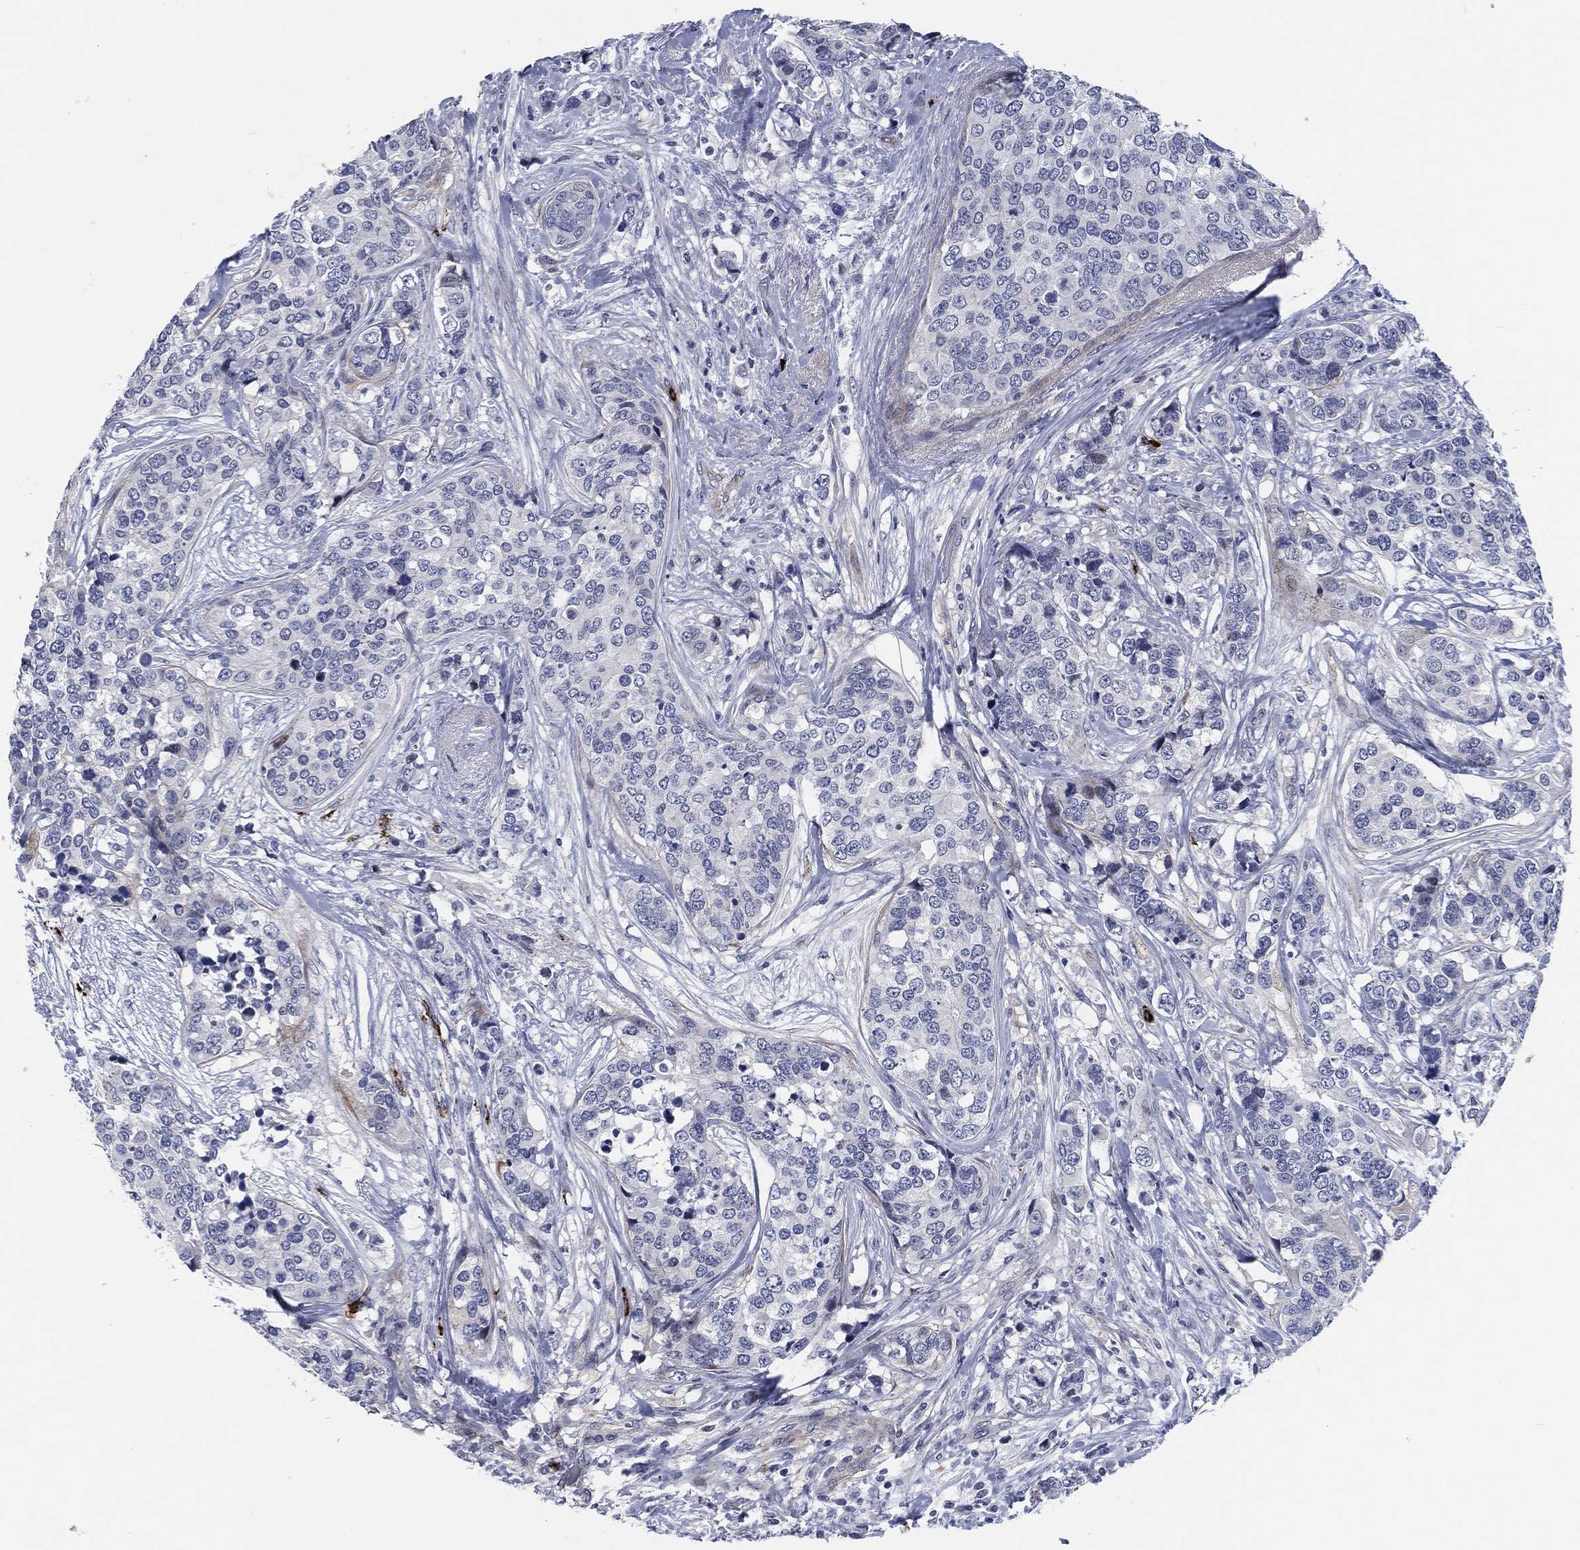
{"staining": {"intensity": "negative", "quantity": "none", "location": "none"}, "tissue": "breast cancer", "cell_type": "Tumor cells", "image_type": "cancer", "snomed": [{"axis": "morphology", "description": "Lobular carcinoma"}, {"axis": "topography", "description": "Breast"}], "caption": "There is no significant expression in tumor cells of lobular carcinoma (breast). (DAB immunohistochemistry visualized using brightfield microscopy, high magnification).", "gene": "MPO", "patient": {"sex": "female", "age": 59}}